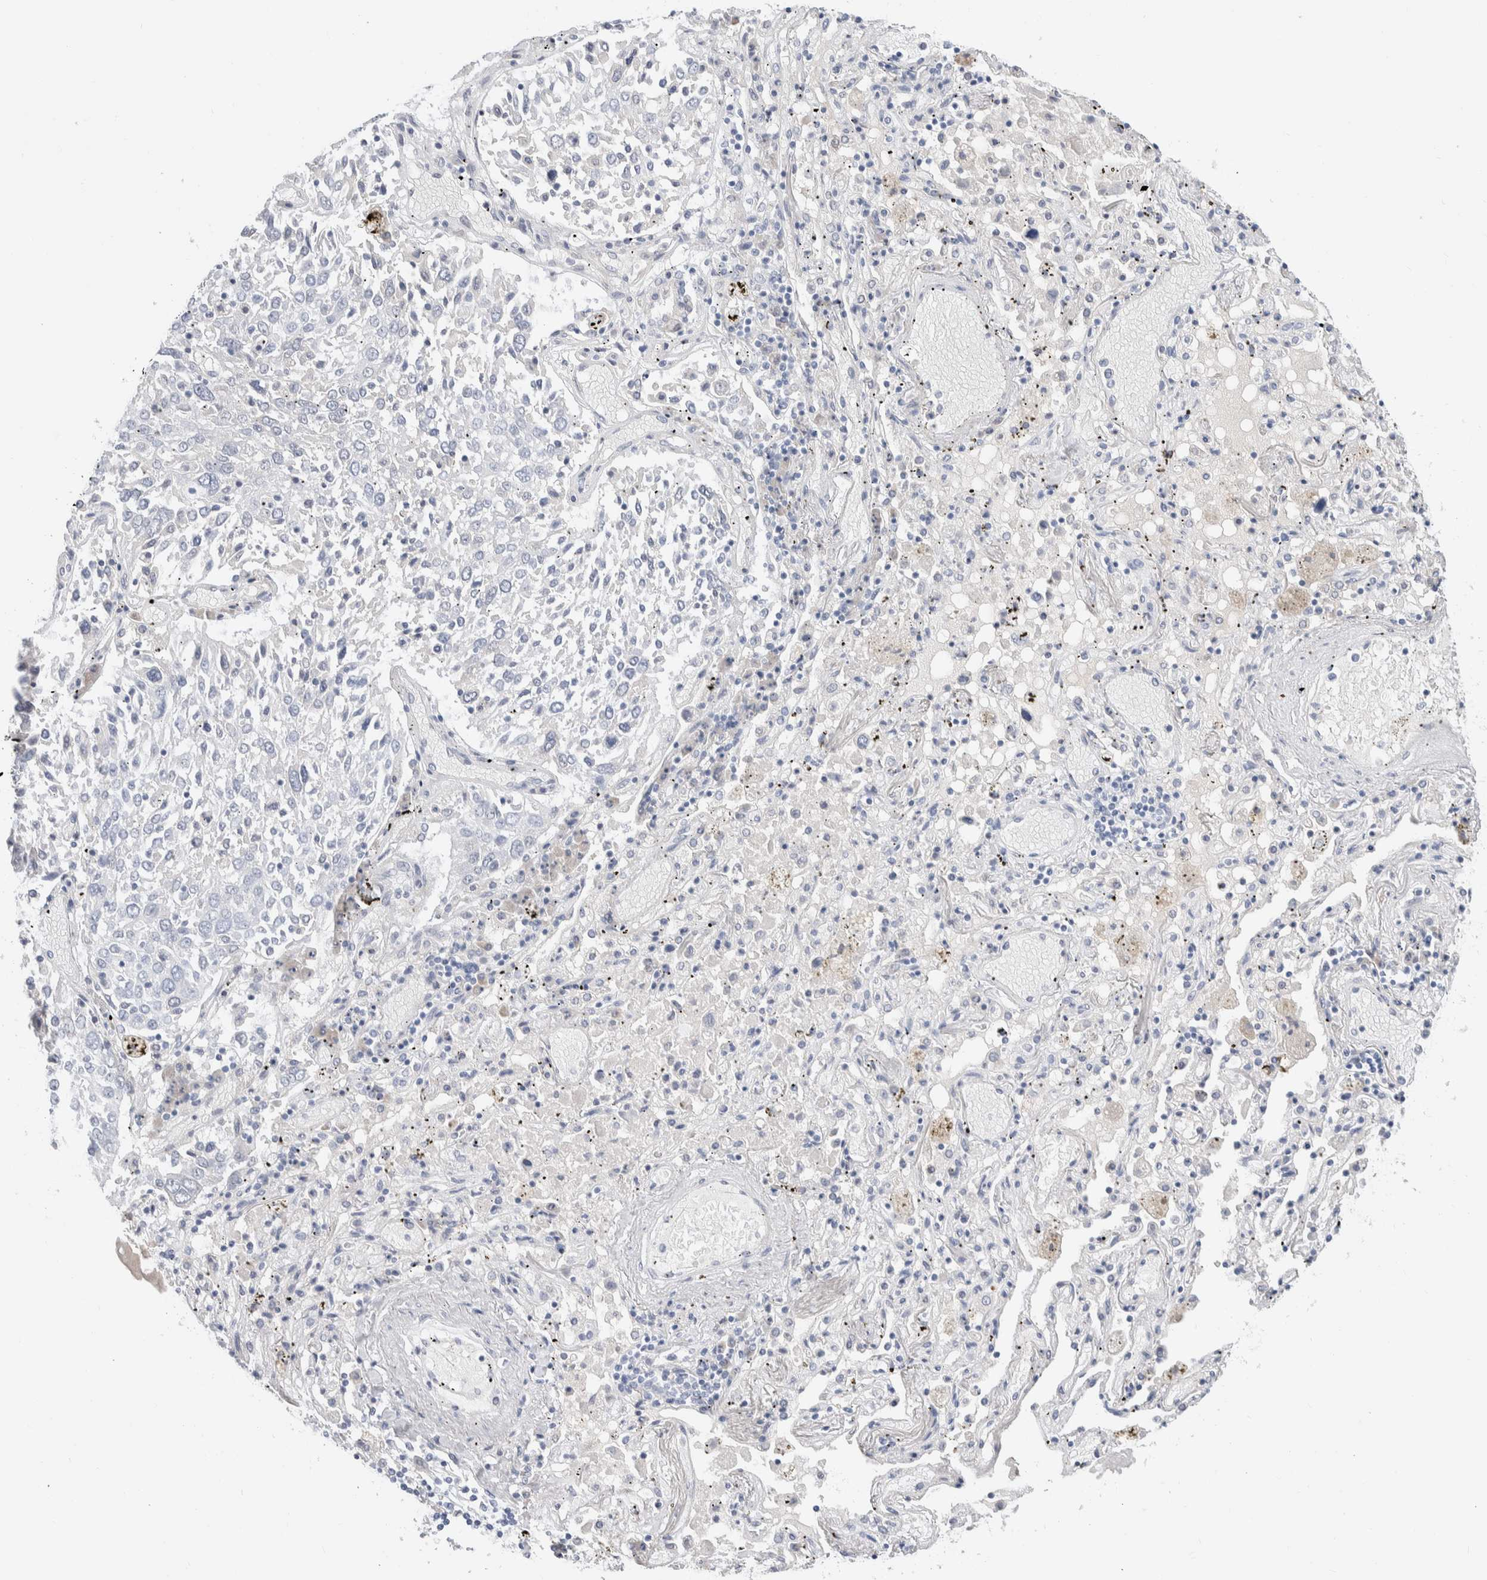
{"staining": {"intensity": "negative", "quantity": "none", "location": "none"}, "tissue": "lung cancer", "cell_type": "Tumor cells", "image_type": "cancer", "snomed": [{"axis": "morphology", "description": "Squamous cell carcinoma, NOS"}, {"axis": "topography", "description": "Lung"}], "caption": "Immunohistochemical staining of human lung cancer (squamous cell carcinoma) demonstrates no significant expression in tumor cells. (DAB IHC with hematoxylin counter stain).", "gene": "RUSF1", "patient": {"sex": "male", "age": 65}}